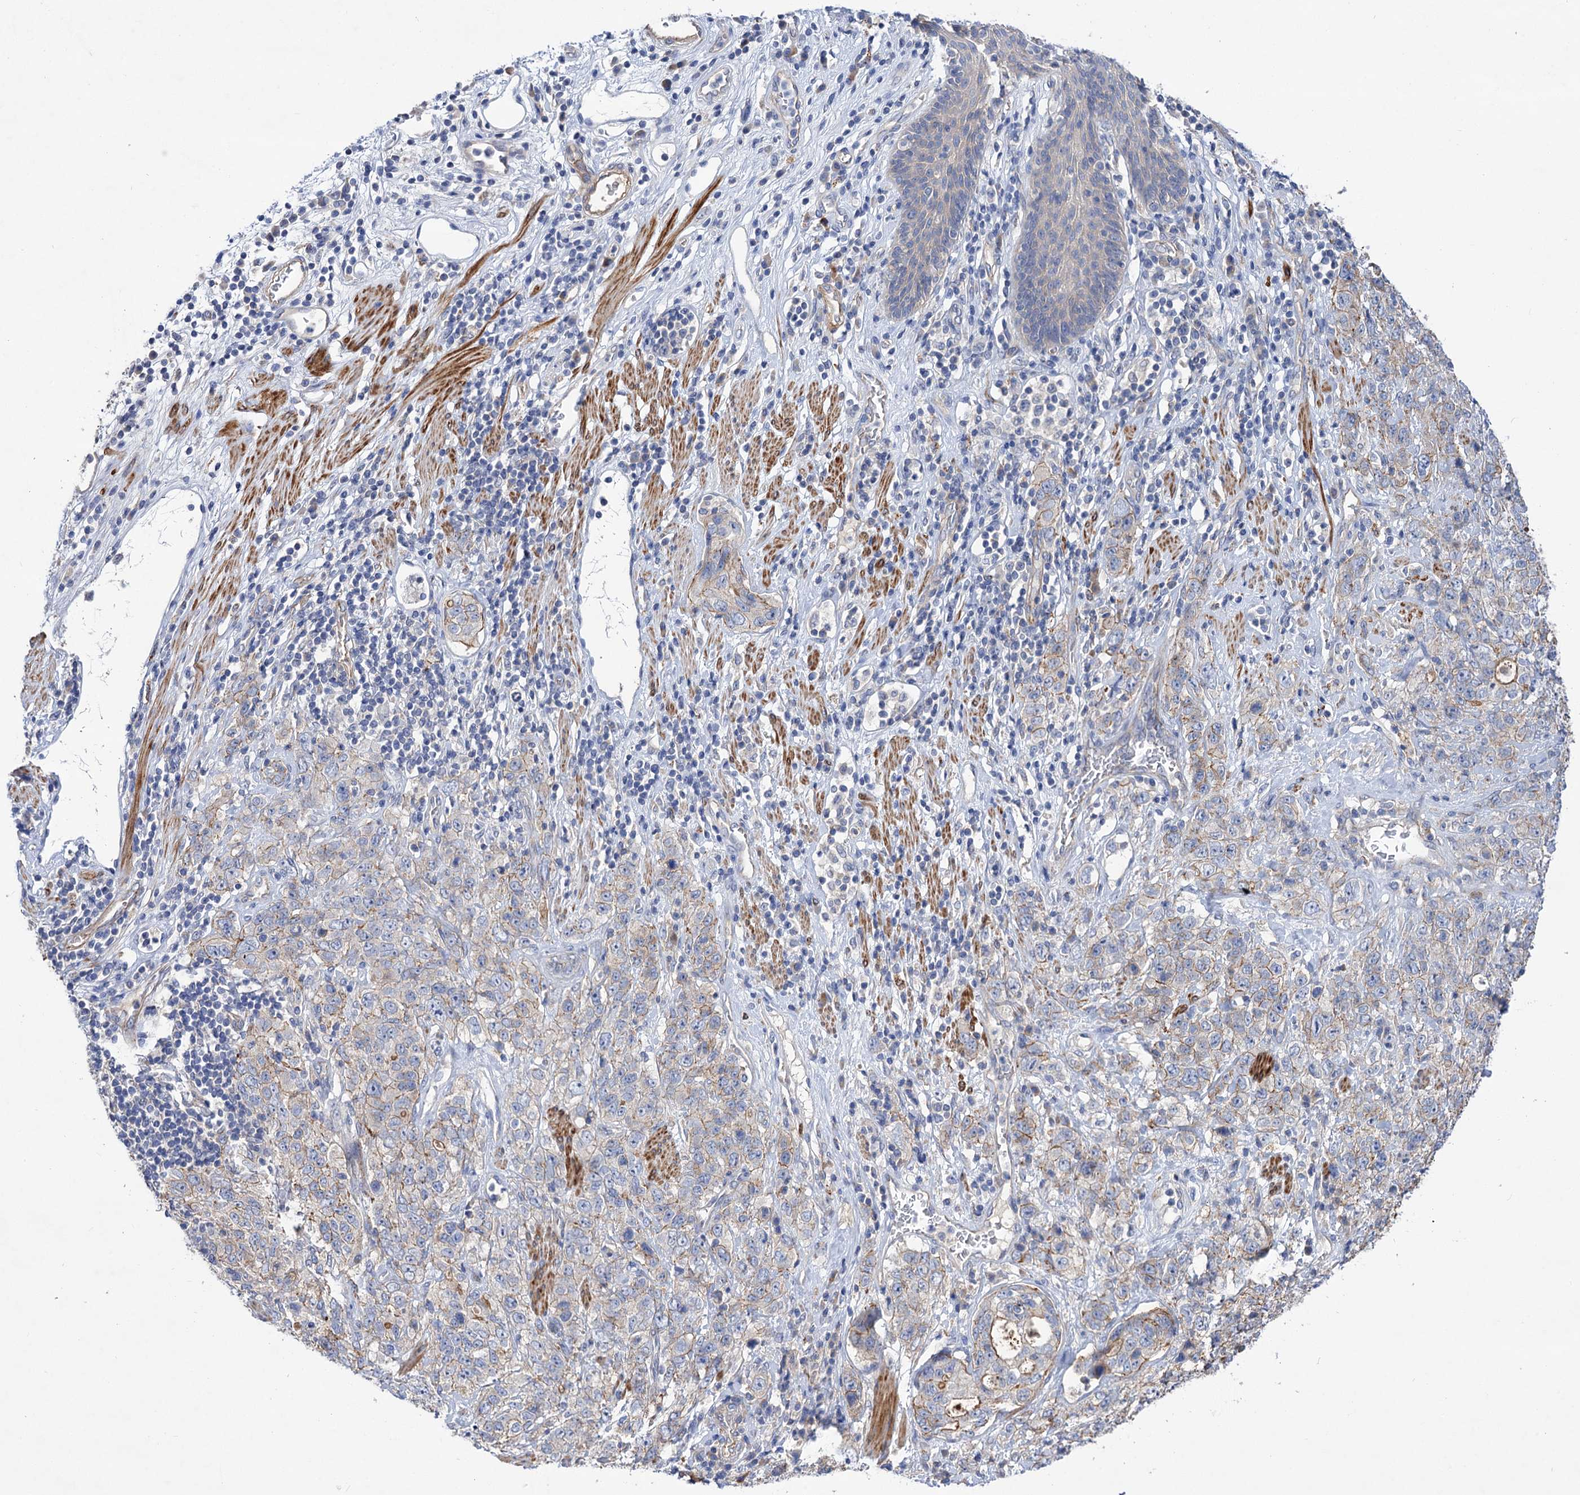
{"staining": {"intensity": "weak", "quantity": "25%-75%", "location": "cytoplasmic/membranous"}, "tissue": "stomach cancer", "cell_type": "Tumor cells", "image_type": "cancer", "snomed": [{"axis": "morphology", "description": "Adenocarcinoma, NOS"}, {"axis": "topography", "description": "Stomach"}], "caption": "Human adenocarcinoma (stomach) stained with a protein marker exhibits weak staining in tumor cells.", "gene": "NUDCD2", "patient": {"sex": "male", "age": 48}}